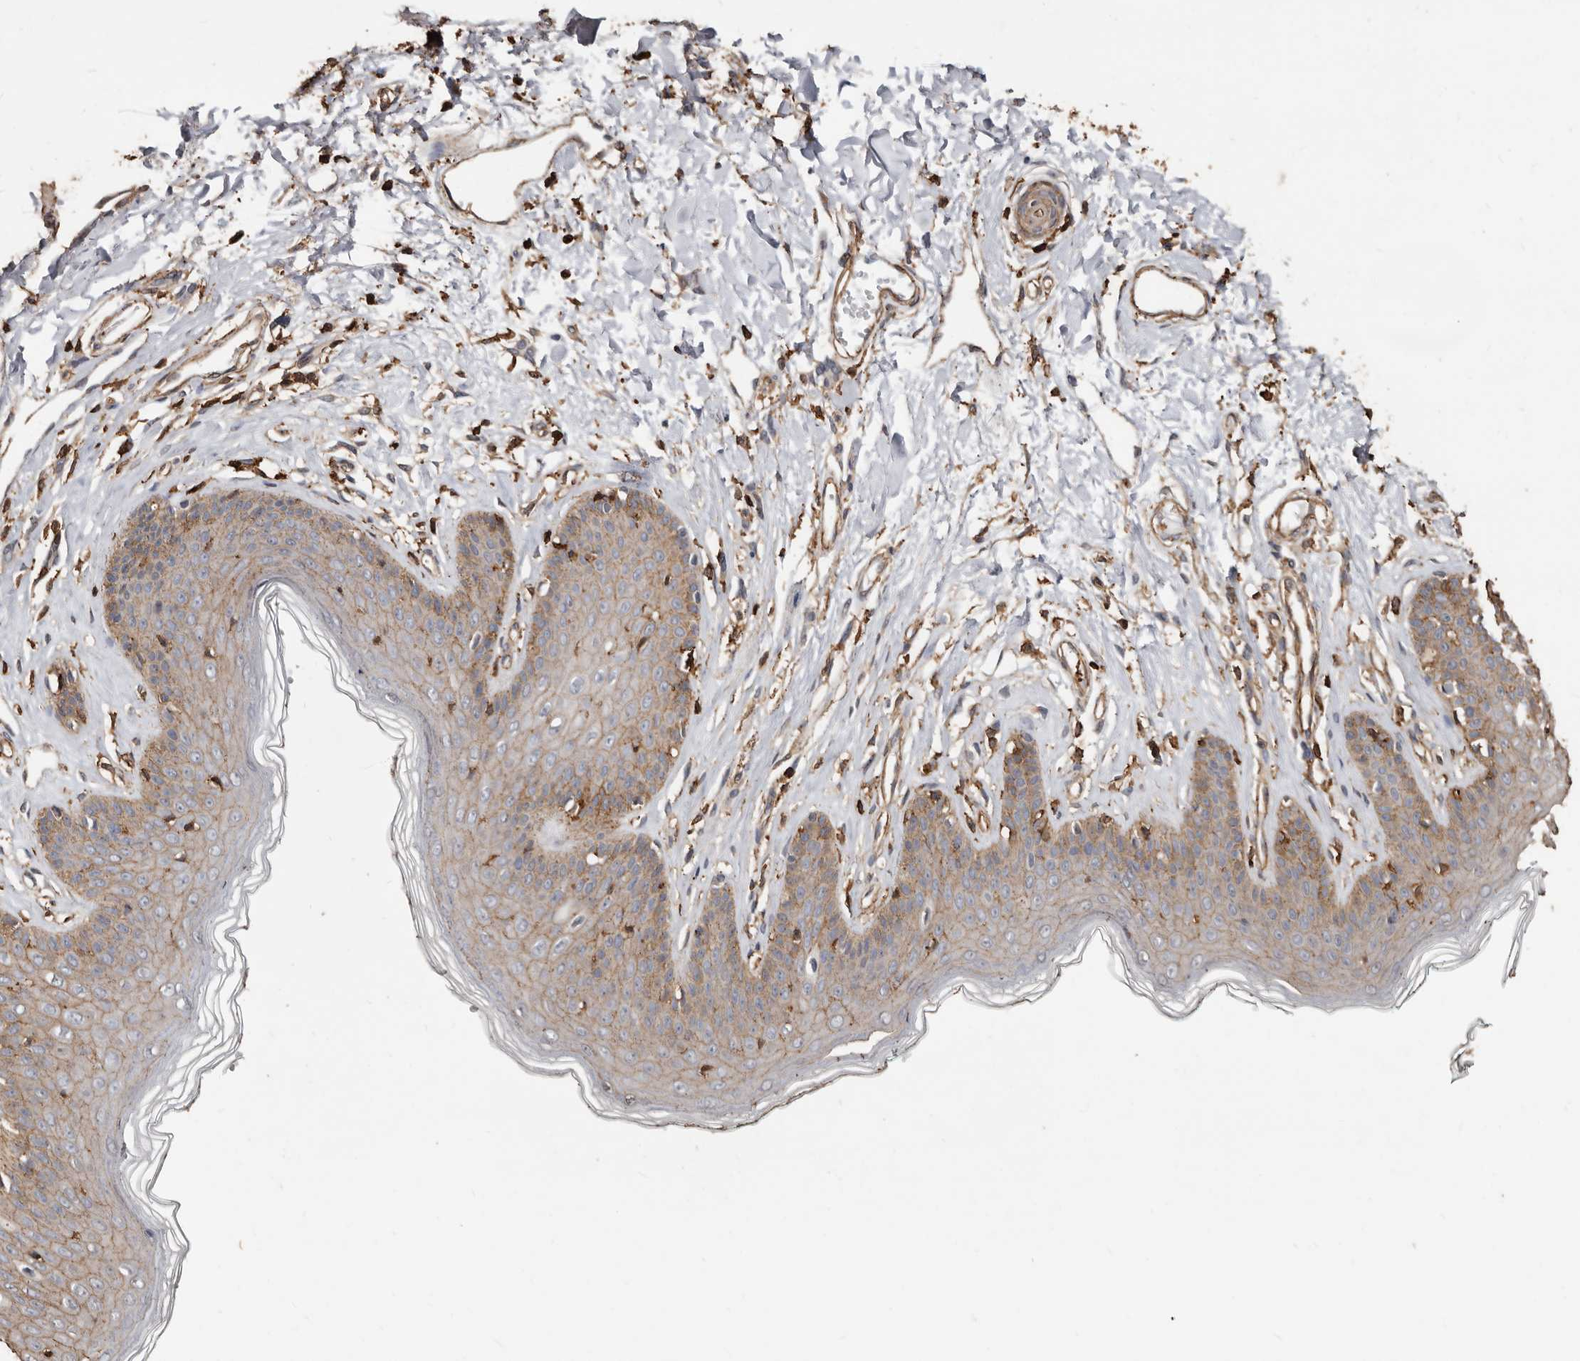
{"staining": {"intensity": "moderate", "quantity": "25%-75%", "location": "cytoplasmic/membranous"}, "tissue": "skin", "cell_type": "Epidermal cells", "image_type": "normal", "snomed": [{"axis": "morphology", "description": "Normal tissue, NOS"}, {"axis": "morphology", "description": "Squamous cell carcinoma, NOS"}, {"axis": "topography", "description": "Vulva"}], "caption": "This micrograph reveals unremarkable skin stained with immunohistochemistry to label a protein in brown. The cytoplasmic/membranous of epidermal cells show moderate positivity for the protein. Nuclei are counter-stained blue.", "gene": "GSK3A", "patient": {"sex": "female", "age": 85}}